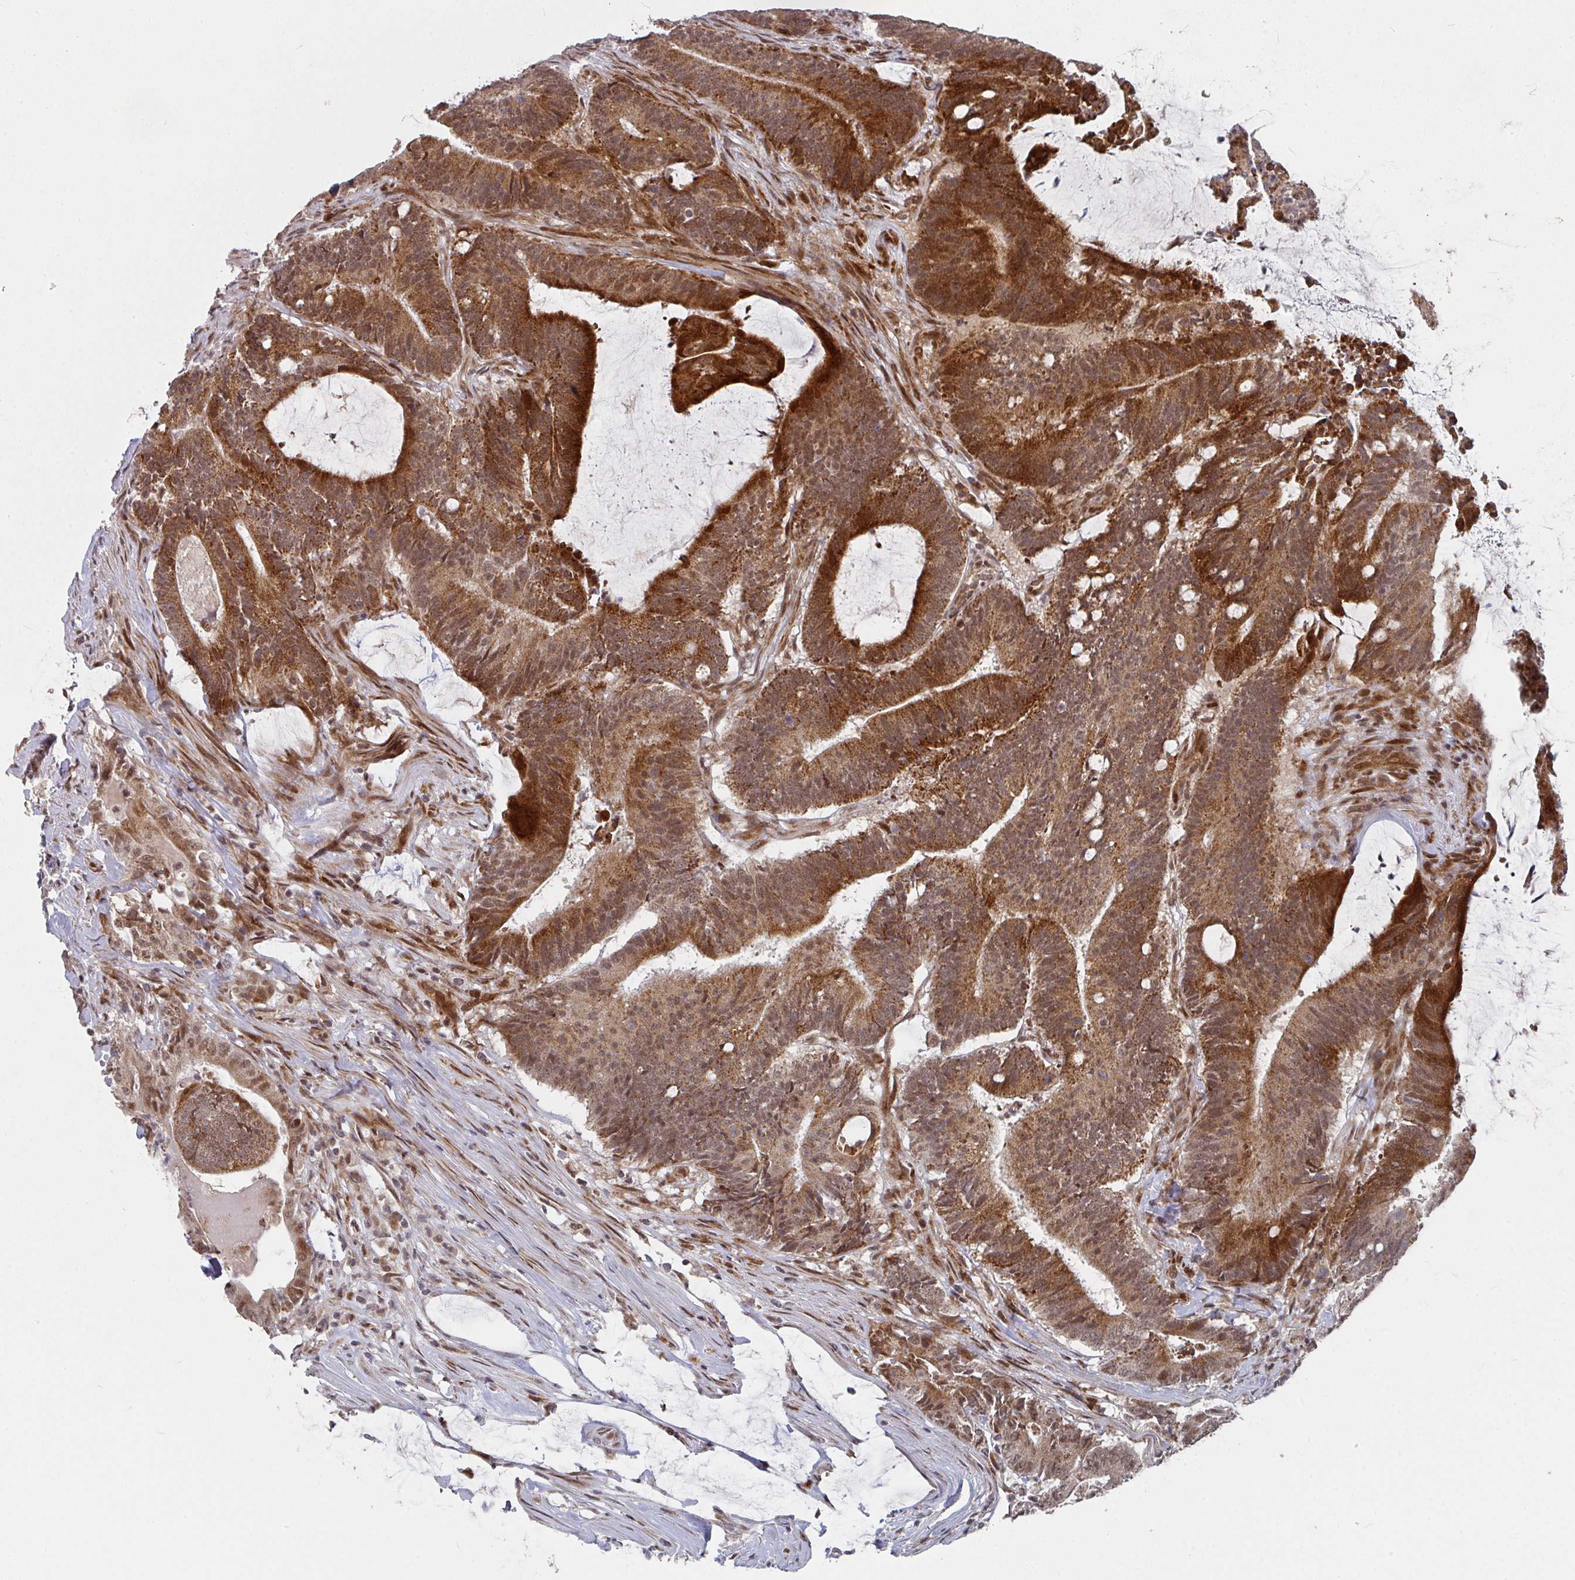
{"staining": {"intensity": "strong", "quantity": ">75%", "location": "cytoplasmic/membranous,nuclear"}, "tissue": "colorectal cancer", "cell_type": "Tumor cells", "image_type": "cancer", "snomed": [{"axis": "morphology", "description": "Adenocarcinoma, NOS"}, {"axis": "topography", "description": "Colon"}], "caption": "The immunohistochemical stain labels strong cytoplasmic/membranous and nuclear expression in tumor cells of colorectal cancer (adenocarcinoma) tissue. Nuclei are stained in blue.", "gene": "RBBP5", "patient": {"sex": "female", "age": 43}}